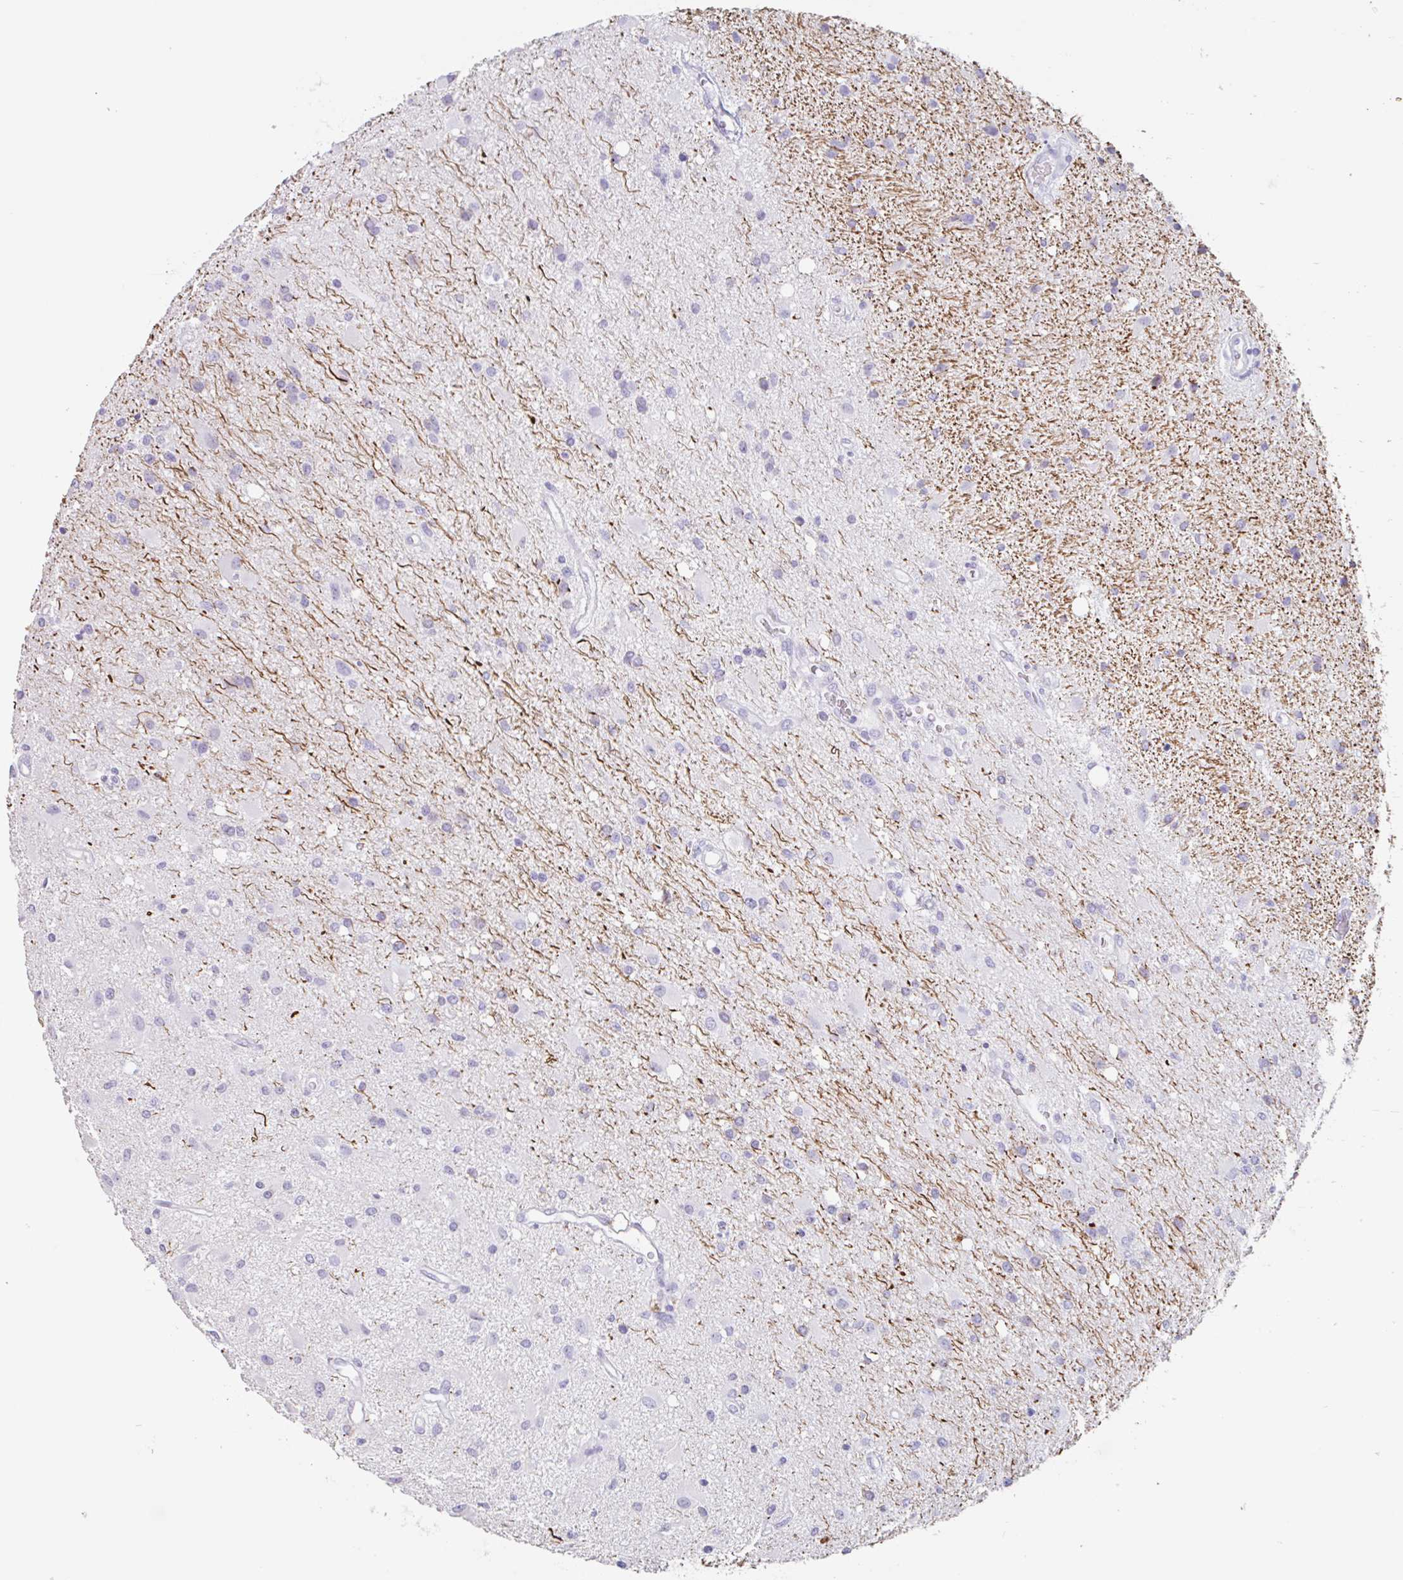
{"staining": {"intensity": "negative", "quantity": "none", "location": "none"}, "tissue": "glioma", "cell_type": "Tumor cells", "image_type": "cancer", "snomed": [{"axis": "morphology", "description": "Glioma, malignant, High grade"}, {"axis": "topography", "description": "Brain"}], "caption": "DAB immunohistochemical staining of glioma exhibits no significant staining in tumor cells. (DAB IHC with hematoxylin counter stain).", "gene": "EMC4", "patient": {"sex": "male", "age": 67}}